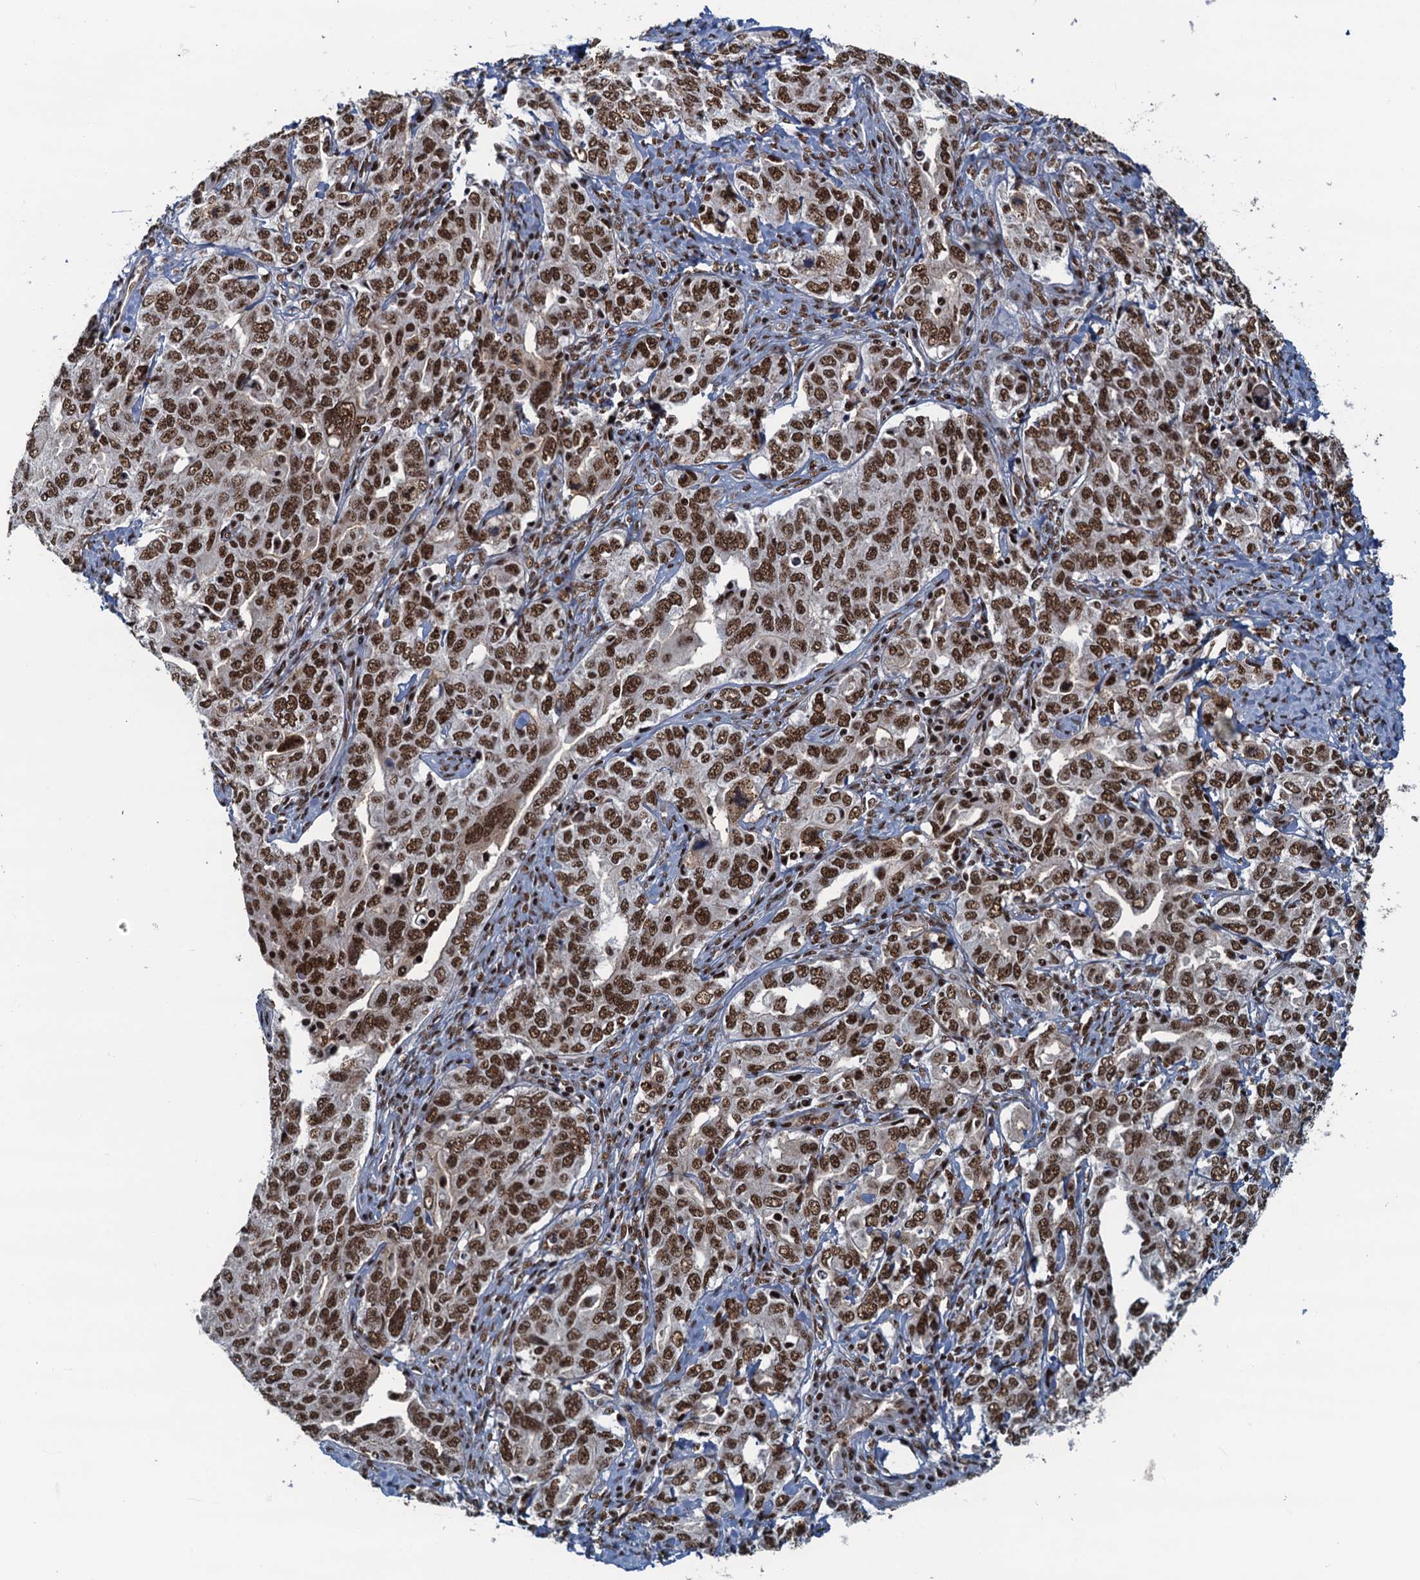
{"staining": {"intensity": "strong", "quantity": ">75%", "location": "nuclear"}, "tissue": "ovarian cancer", "cell_type": "Tumor cells", "image_type": "cancer", "snomed": [{"axis": "morphology", "description": "Carcinoma, endometroid"}, {"axis": "topography", "description": "Ovary"}], "caption": "Immunohistochemistry (IHC) photomicrograph of neoplastic tissue: human ovarian cancer (endometroid carcinoma) stained using immunohistochemistry demonstrates high levels of strong protein expression localized specifically in the nuclear of tumor cells, appearing as a nuclear brown color.", "gene": "ZC3H18", "patient": {"sex": "female", "age": 62}}